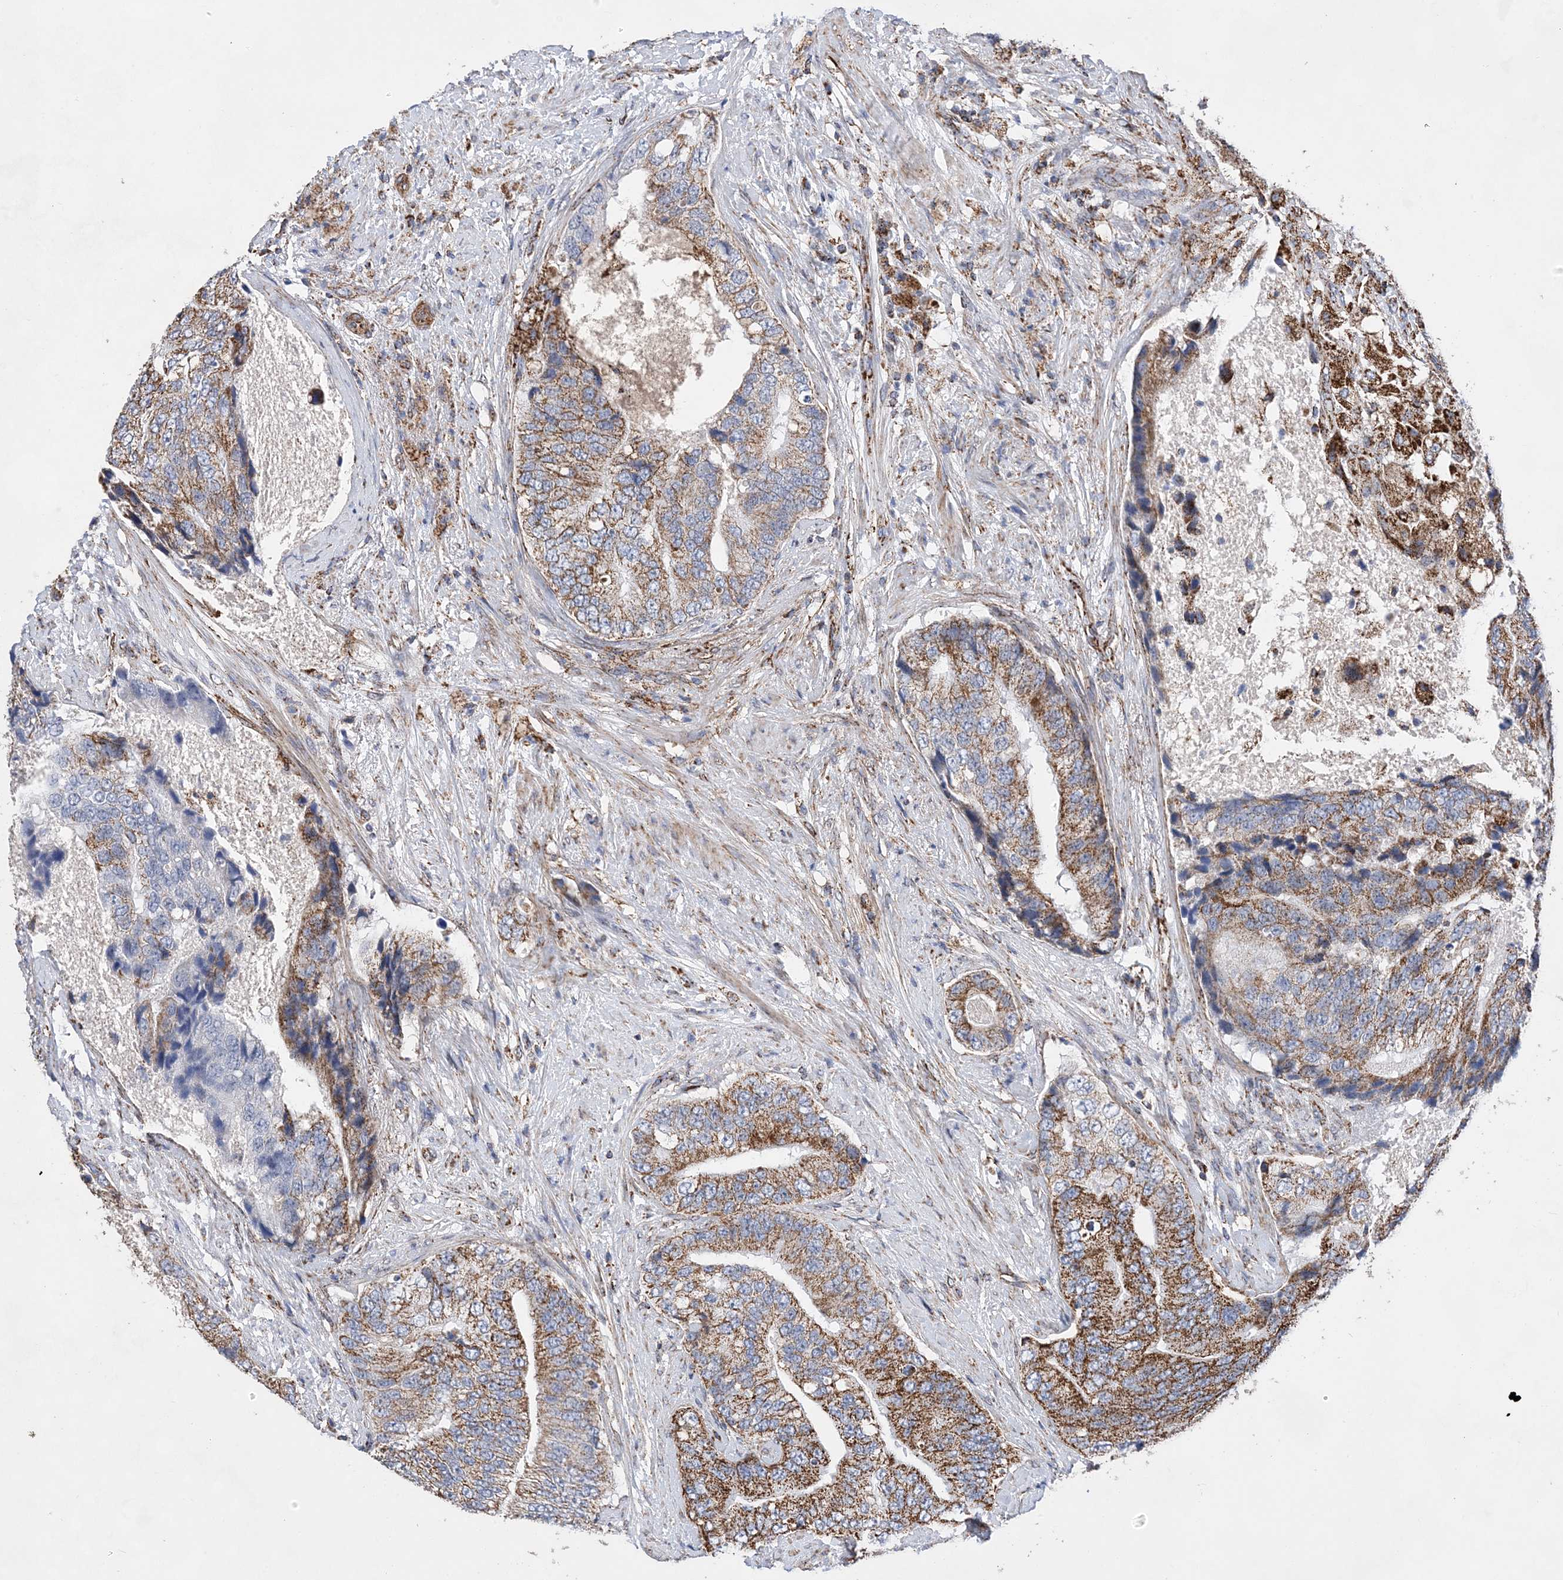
{"staining": {"intensity": "moderate", "quantity": ">75%", "location": "cytoplasmic/membranous"}, "tissue": "prostate cancer", "cell_type": "Tumor cells", "image_type": "cancer", "snomed": [{"axis": "morphology", "description": "Adenocarcinoma, High grade"}, {"axis": "topography", "description": "Prostate"}], "caption": "IHC (DAB) staining of human prostate adenocarcinoma (high-grade) reveals moderate cytoplasmic/membranous protein staining in about >75% of tumor cells.", "gene": "ACOT9", "patient": {"sex": "male", "age": 70}}